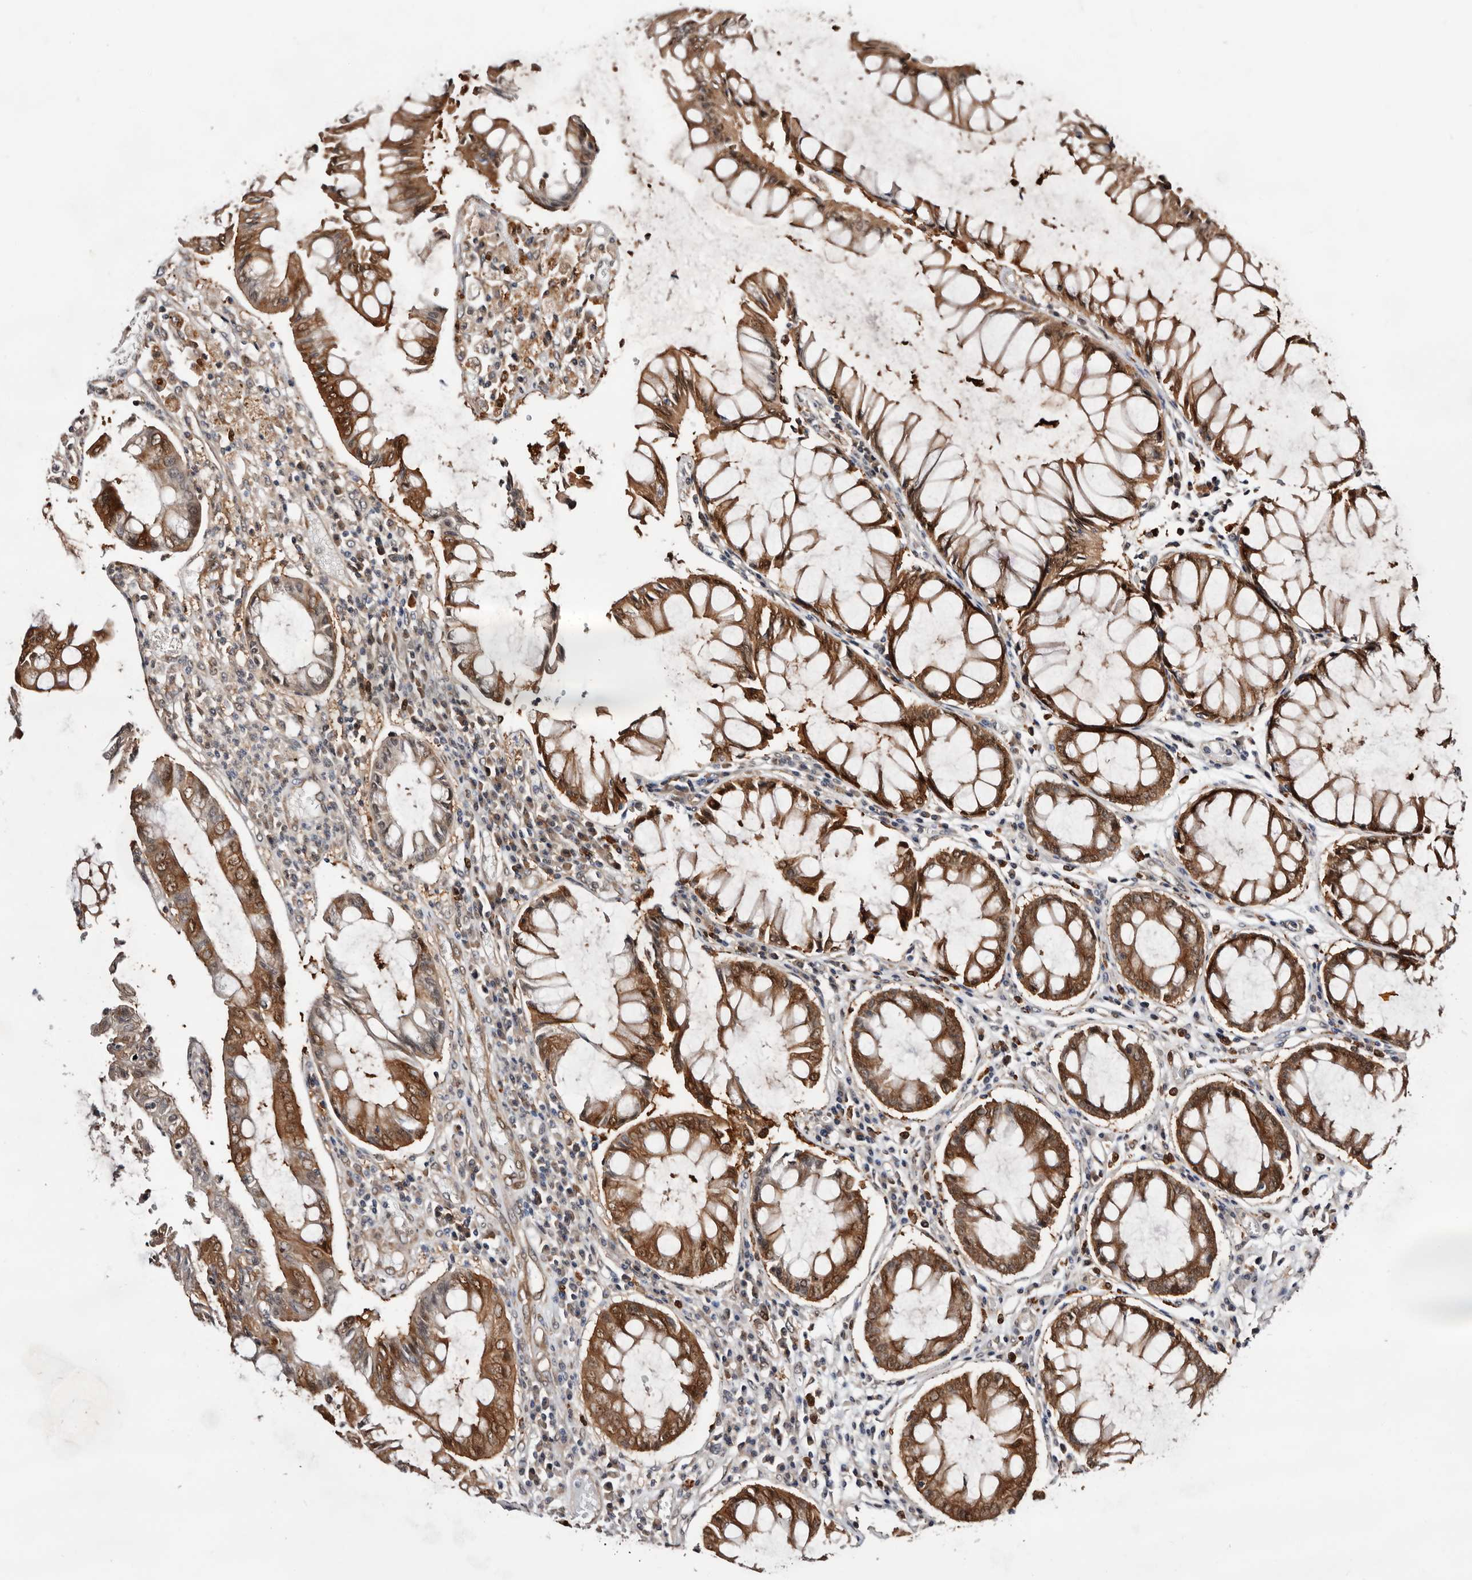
{"staining": {"intensity": "moderate", "quantity": ">75%", "location": "cytoplasmic/membranous,nuclear"}, "tissue": "colorectal cancer", "cell_type": "Tumor cells", "image_type": "cancer", "snomed": [{"axis": "morphology", "description": "Adenocarcinoma, NOS"}, {"axis": "topography", "description": "Rectum"}], "caption": "Protein analysis of adenocarcinoma (colorectal) tissue demonstrates moderate cytoplasmic/membranous and nuclear staining in about >75% of tumor cells.", "gene": "TP53I3", "patient": {"sex": "male", "age": 84}}